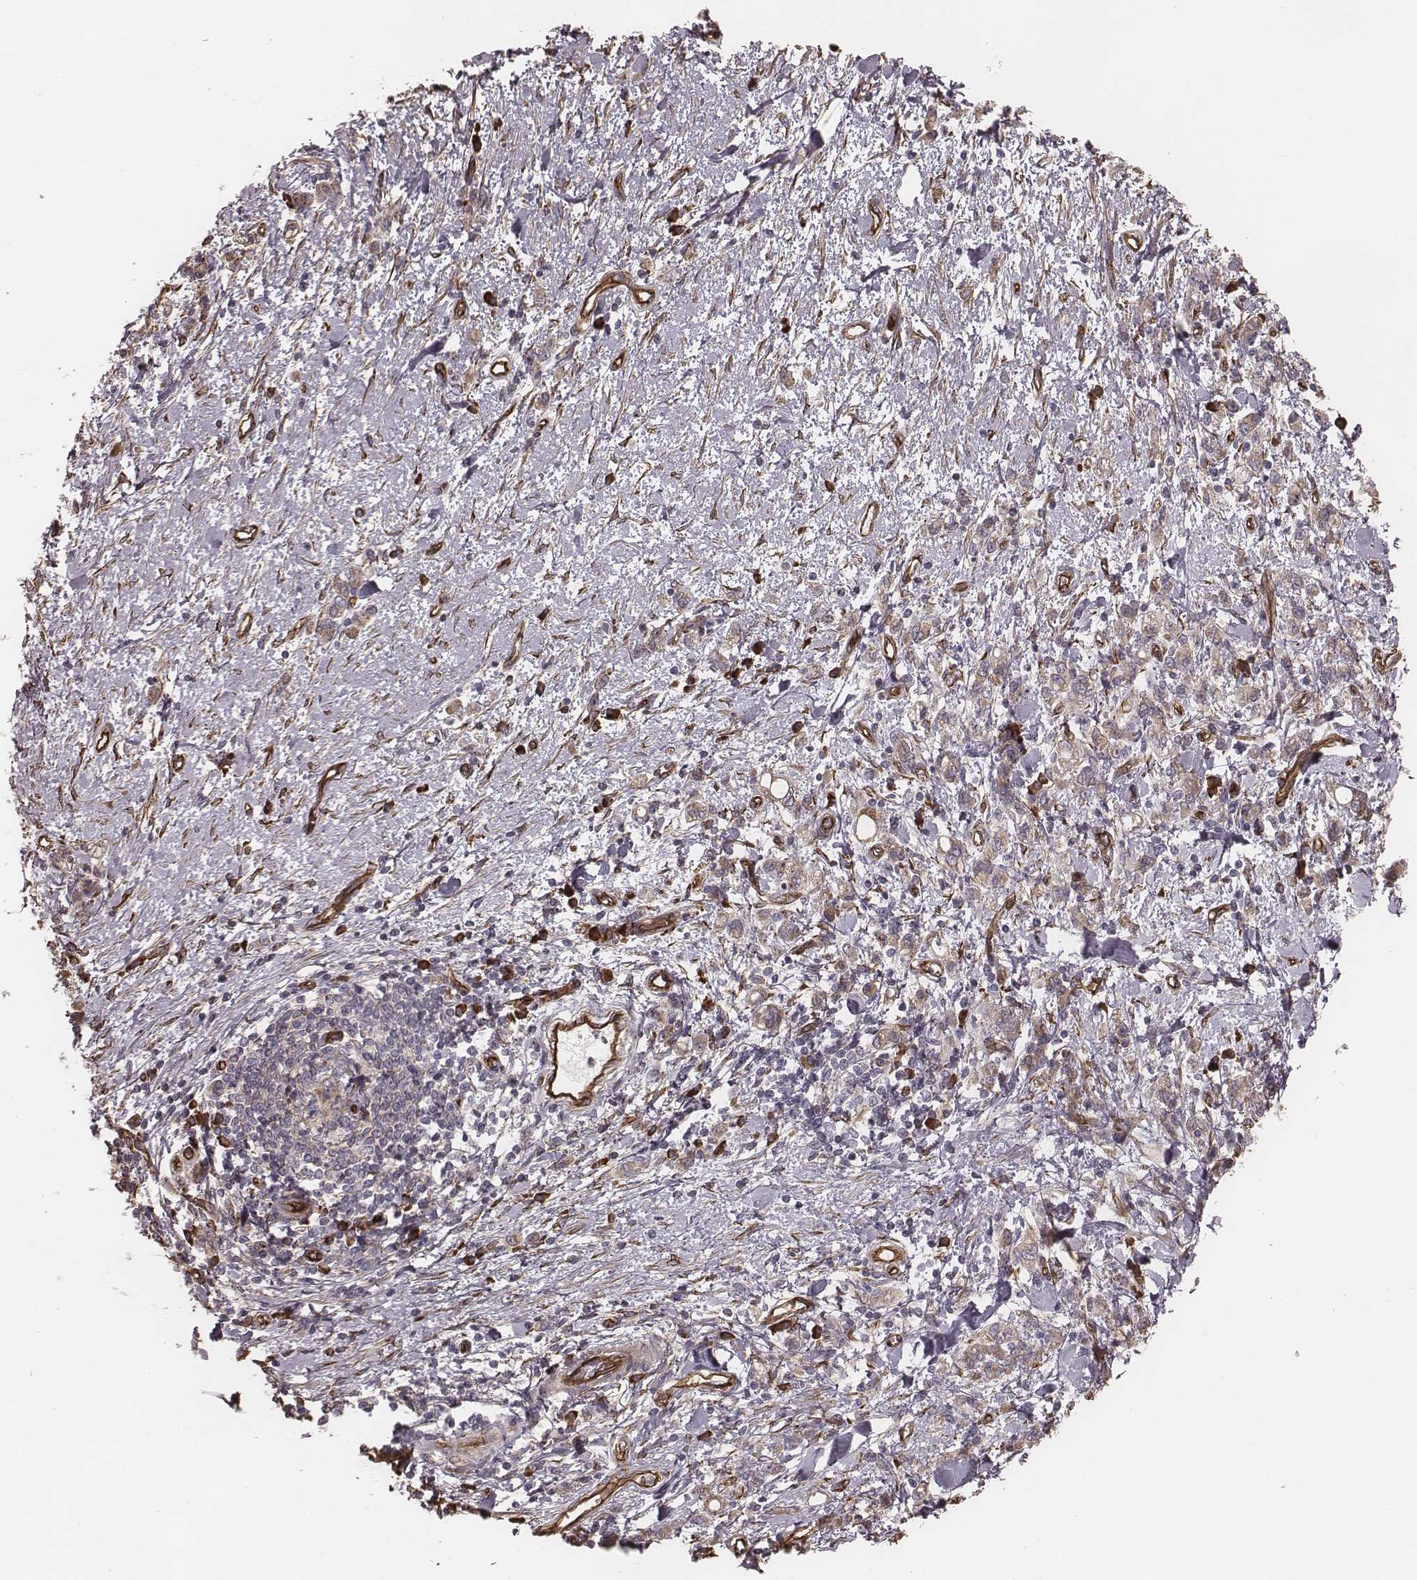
{"staining": {"intensity": "weak", "quantity": ">75%", "location": "cytoplasmic/membranous"}, "tissue": "stomach cancer", "cell_type": "Tumor cells", "image_type": "cancer", "snomed": [{"axis": "morphology", "description": "Adenocarcinoma, NOS"}, {"axis": "topography", "description": "Stomach"}], "caption": "Stomach cancer stained with immunohistochemistry reveals weak cytoplasmic/membranous staining in about >75% of tumor cells. (IHC, brightfield microscopy, high magnification).", "gene": "PALMD", "patient": {"sex": "male", "age": 77}}